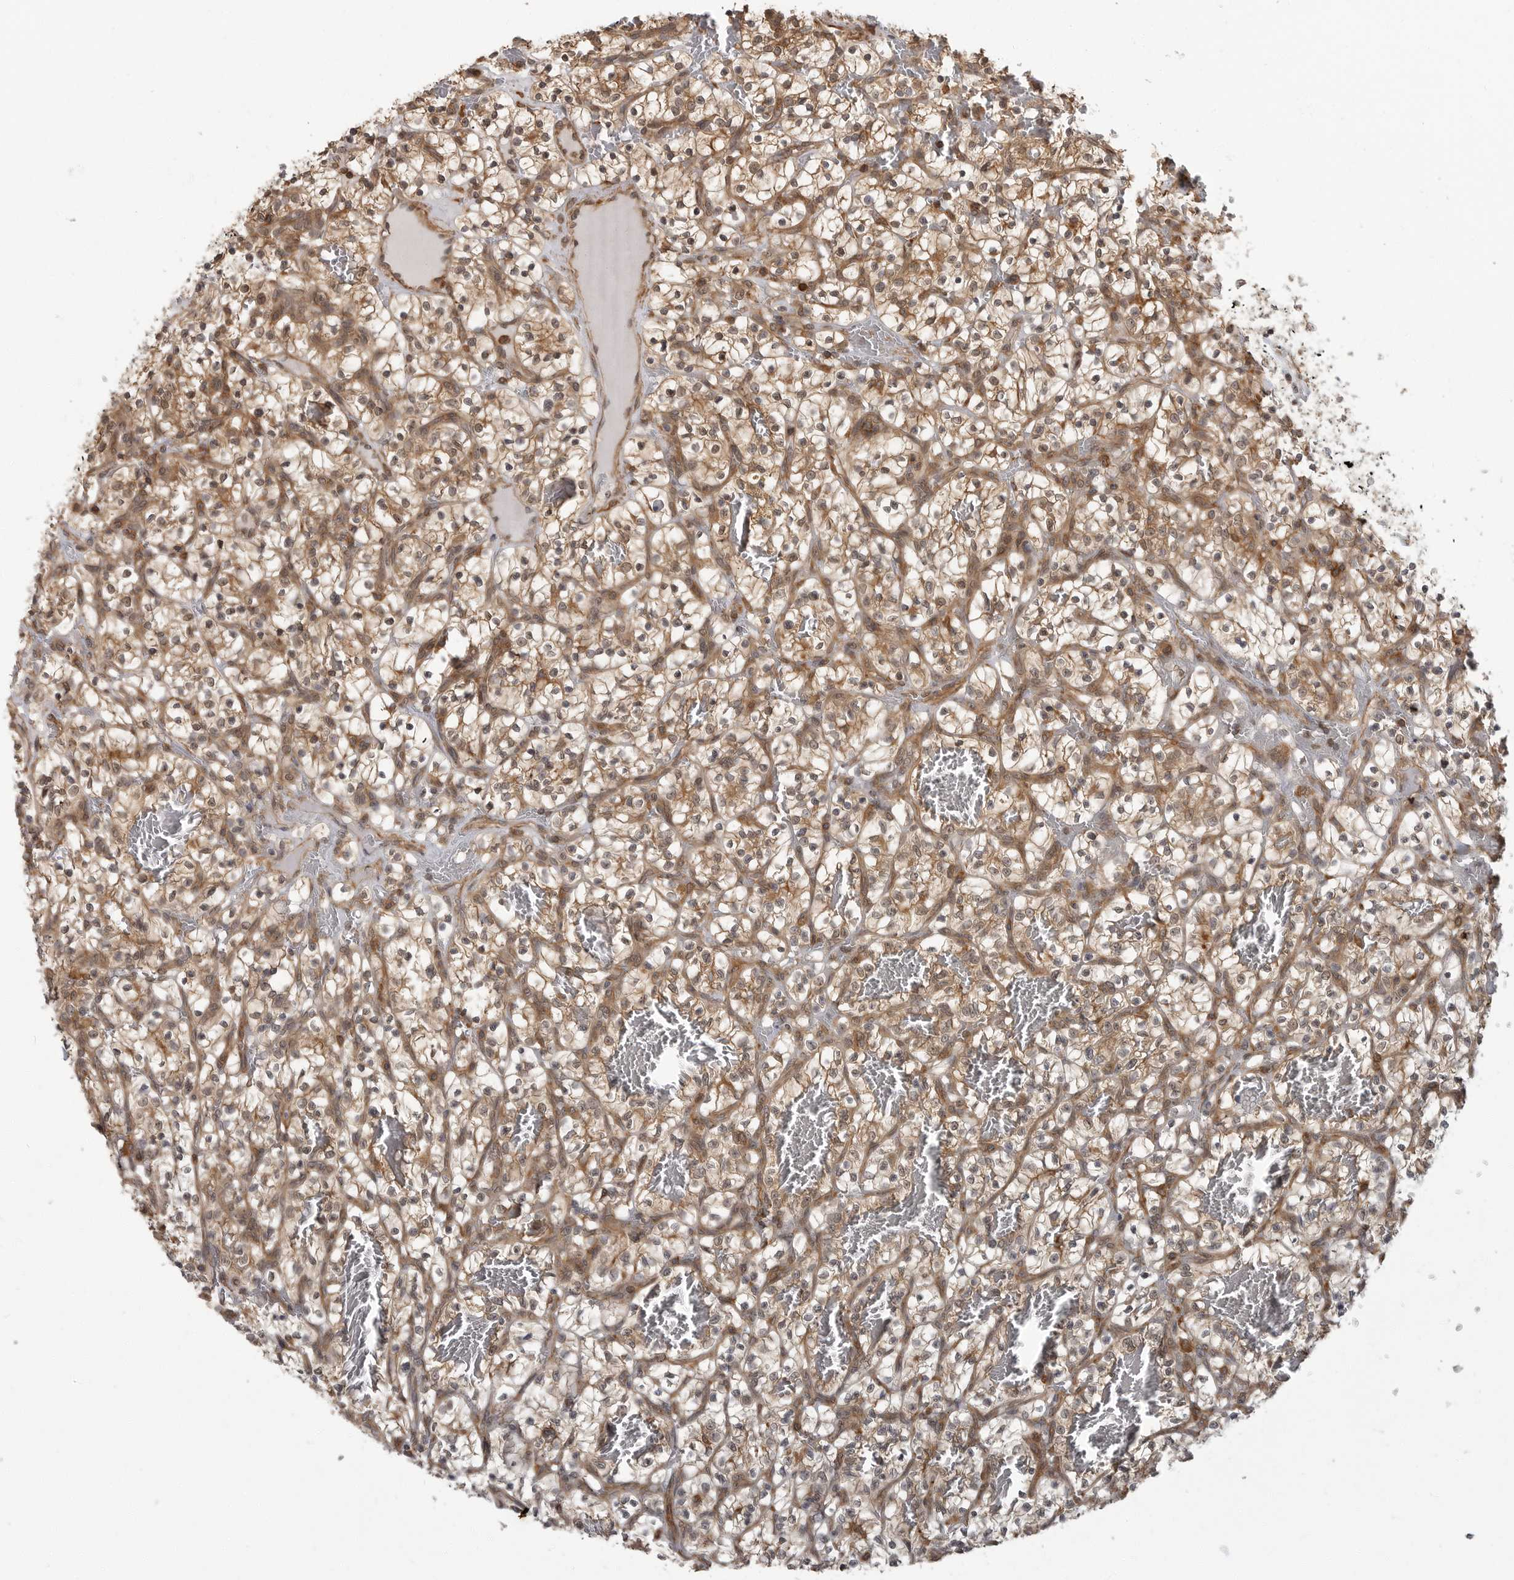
{"staining": {"intensity": "moderate", "quantity": ">75%", "location": "cytoplasmic/membranous"}, "tissue": "renal cancer", "cell_type": "Tumor cells", "image_type": "cancer", "snomed": [{"axis": "morphology", "description": "Adenocarcinoma, NOS"}, {"axis": "topography", "description": "Kidney"}], "caption": "Approximately >75% of tumor cells in human renal cancer demonstrate moderate cytoplasmic/membranous protein expression as visualized by brown immunohistochemical staining.", "gene": "ERN1", "patient": {"sex": "female", "age": 57}}